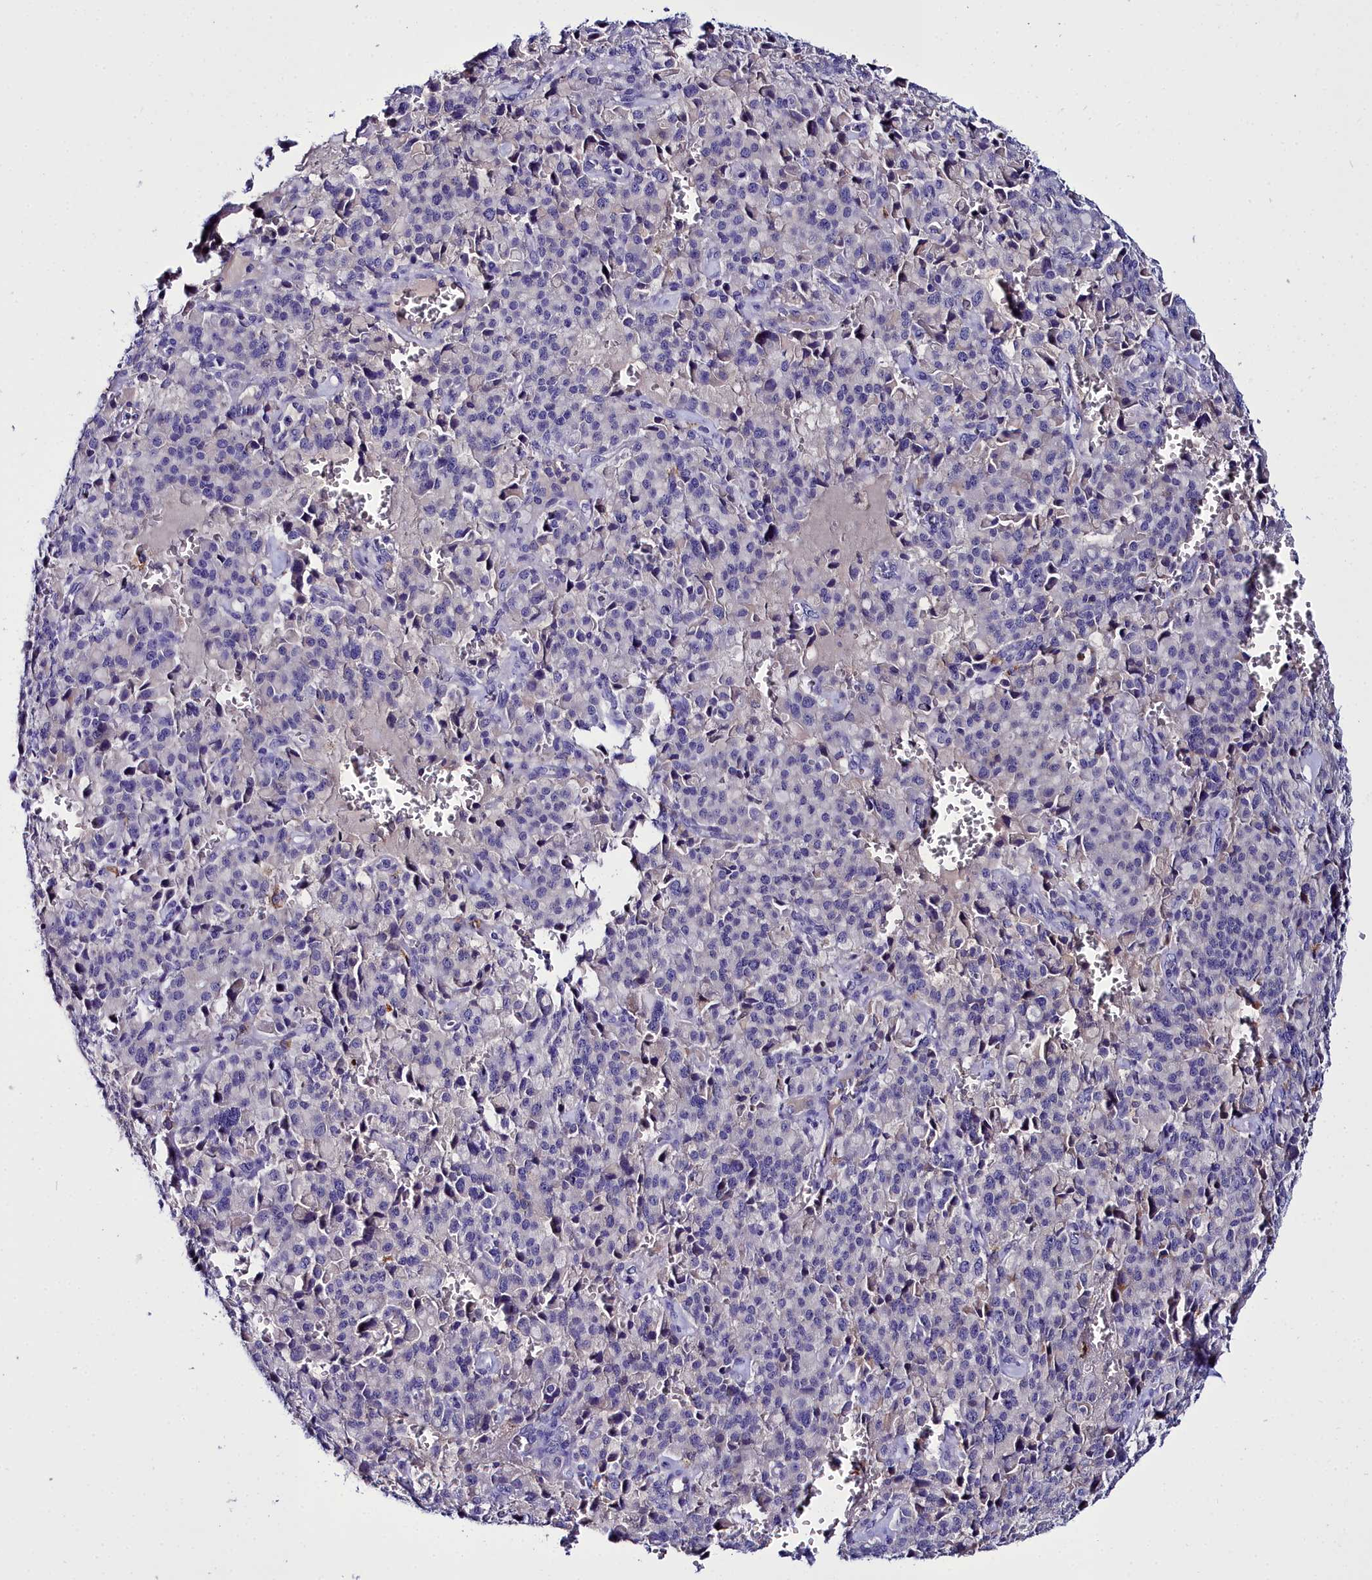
{"staining": {"intensity": "negative", "quantity": "none", "location": "none"}, "tissue": "pancreatic cancer", "cell_type": "Tumor cells", "image_type": "cancer", "snomed": [{"axis": "morphology", "description": "Adenocarcinoma, NOS"}, {"axis": "topography", "description": "Pancreas"}], "caption": "DAB (3,3'-diaminobenzidine) immunohistochemical staining of human pancreatic cancer (adenocarcinoma) displays no significant positivity in tumor cells.", "gene": "ELAPOR2", "patient": {"sex": "male", "age": 65}}